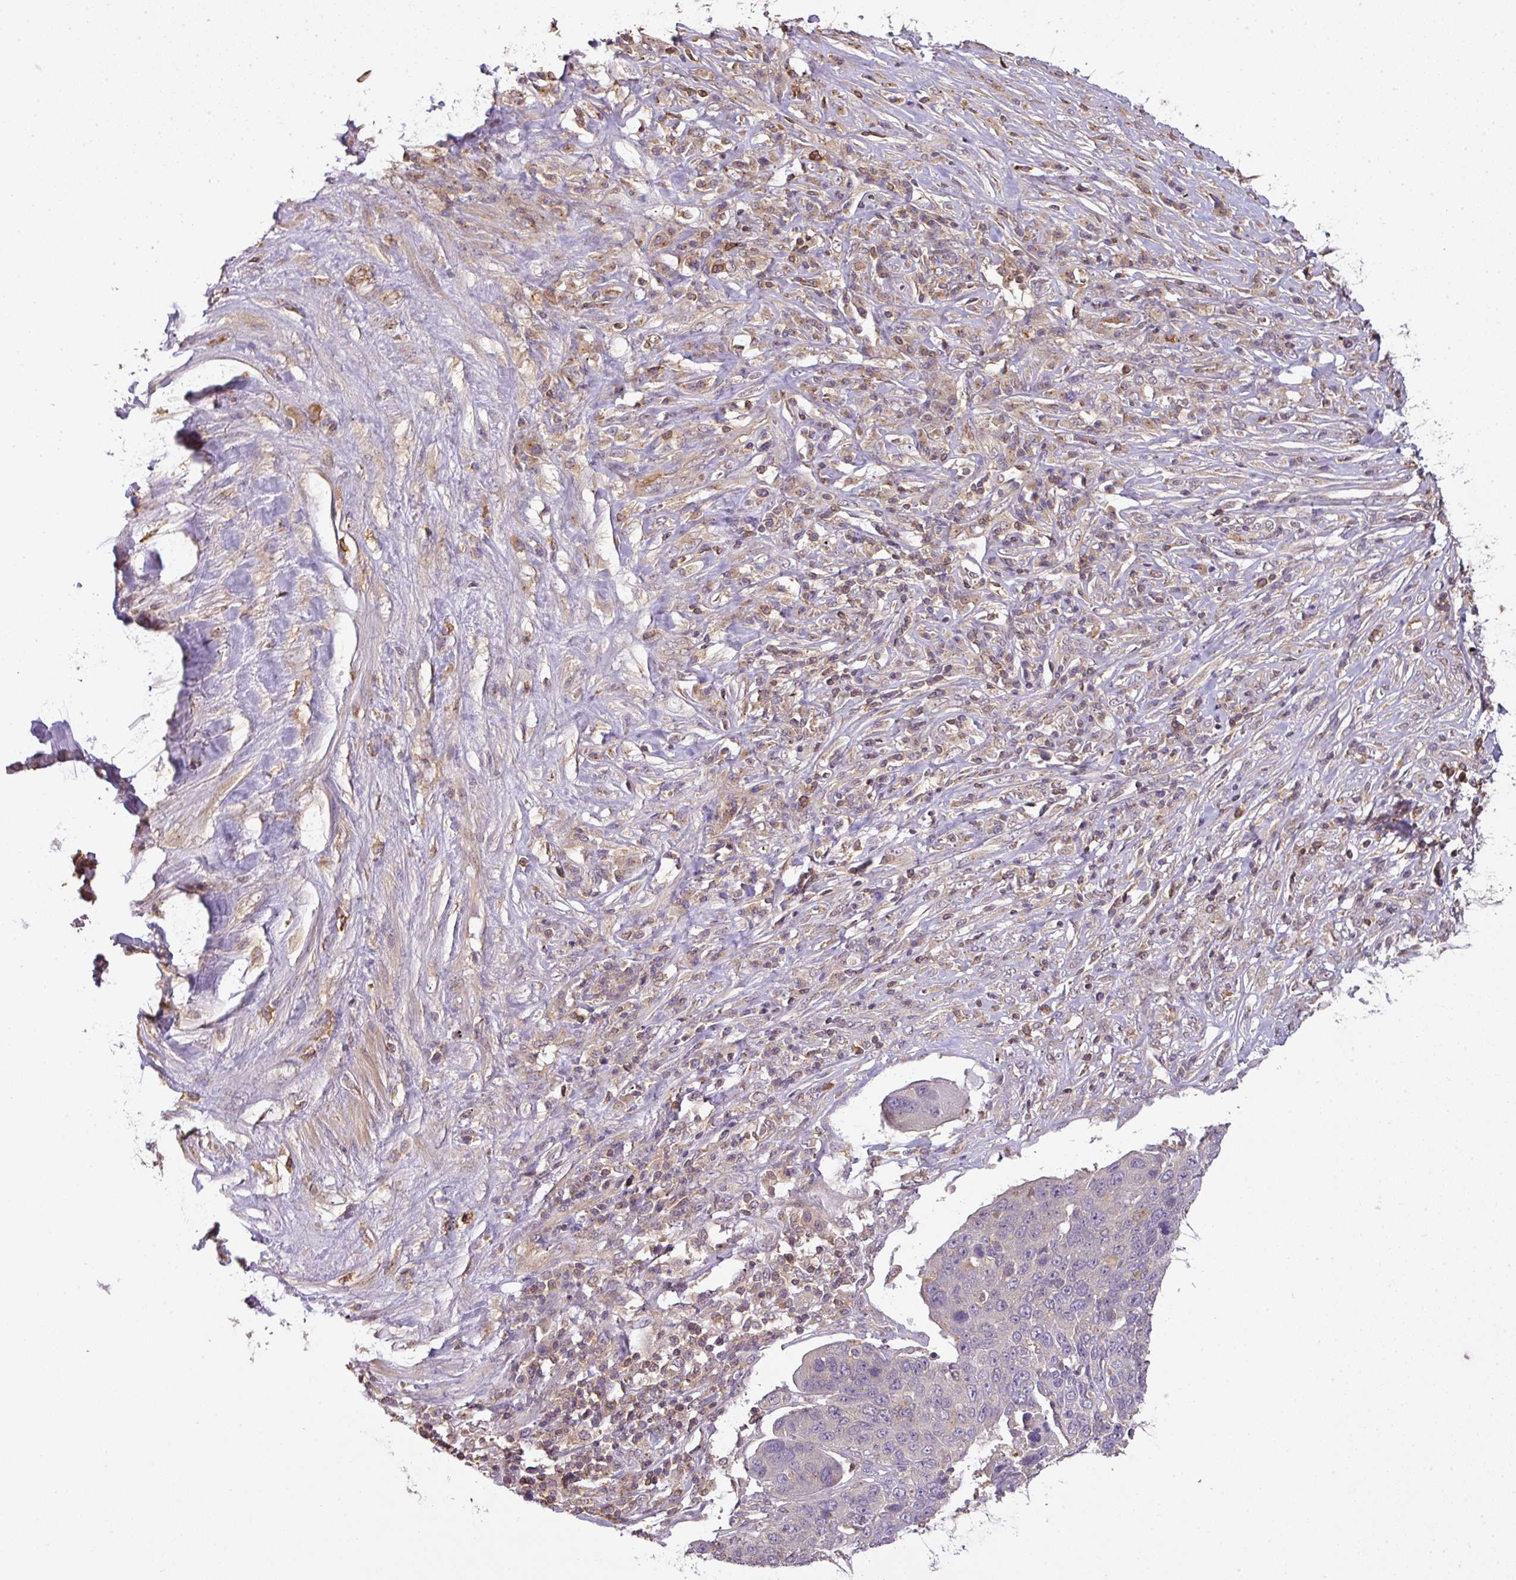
{"staining": {"intensity": "negative", "quantity": "none", "location": "none"}, "tissue": "lung cancer", "cell_type": "Tumor cells", "image_type": "cancer", "snomed": [{"axis": "morphology", "description": "Squamous cell carcinoma, NOS"}, {"axis": "topography", "description": "Lung"}], "caption": "Tumor cells show no significant expression in lung squamous cell carcinoma. (Immunohistochemistry (ihc), brightfield microscopy, high magnification).", "gene": "TCL1B", "patient": {"sex": "male", "age": 66}}